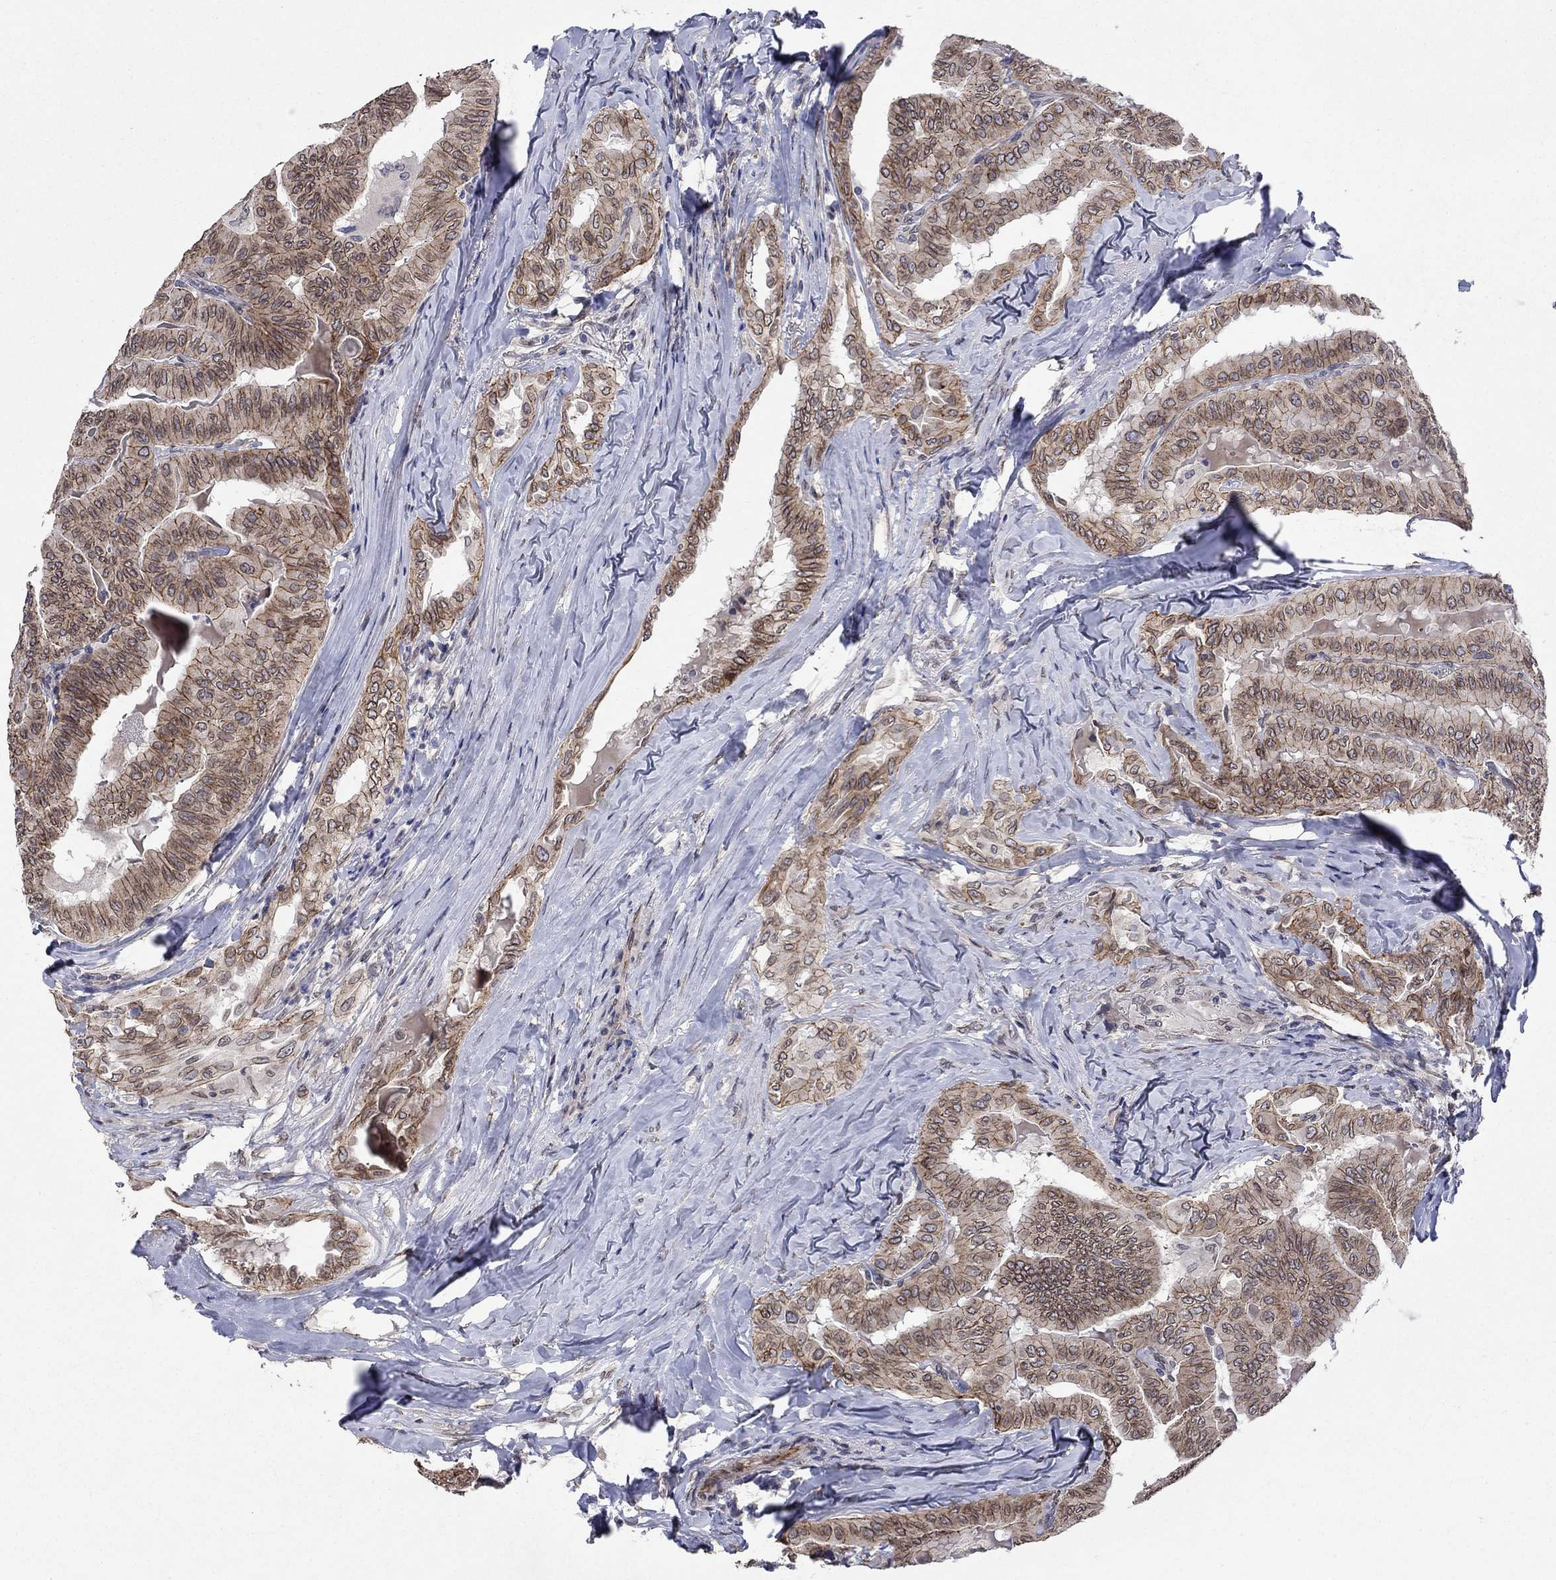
{"staining": {"intensity": "moderate", "quantity": ">75%", "location": "cytoplasmic/membranous"}, "tissue": "thyroid cancer", "cell_type": "Tumor cells", "image_type": "cancer", "snomed": [{"axis": "morphology", "description": "Papillary adenocarcinoma, NOS"}, {"axis": "topography", "description": "Thyroid gland"}], "caption": "About >75% of tumor cells in human thyroid papillary adenocarcinoma exhibit moderate cytoplasmic/membranous protein staining as visualized by brown immunohistochemical staining.", "gene": "EMC9", "patient": {"sex": "female", "age": 68}}